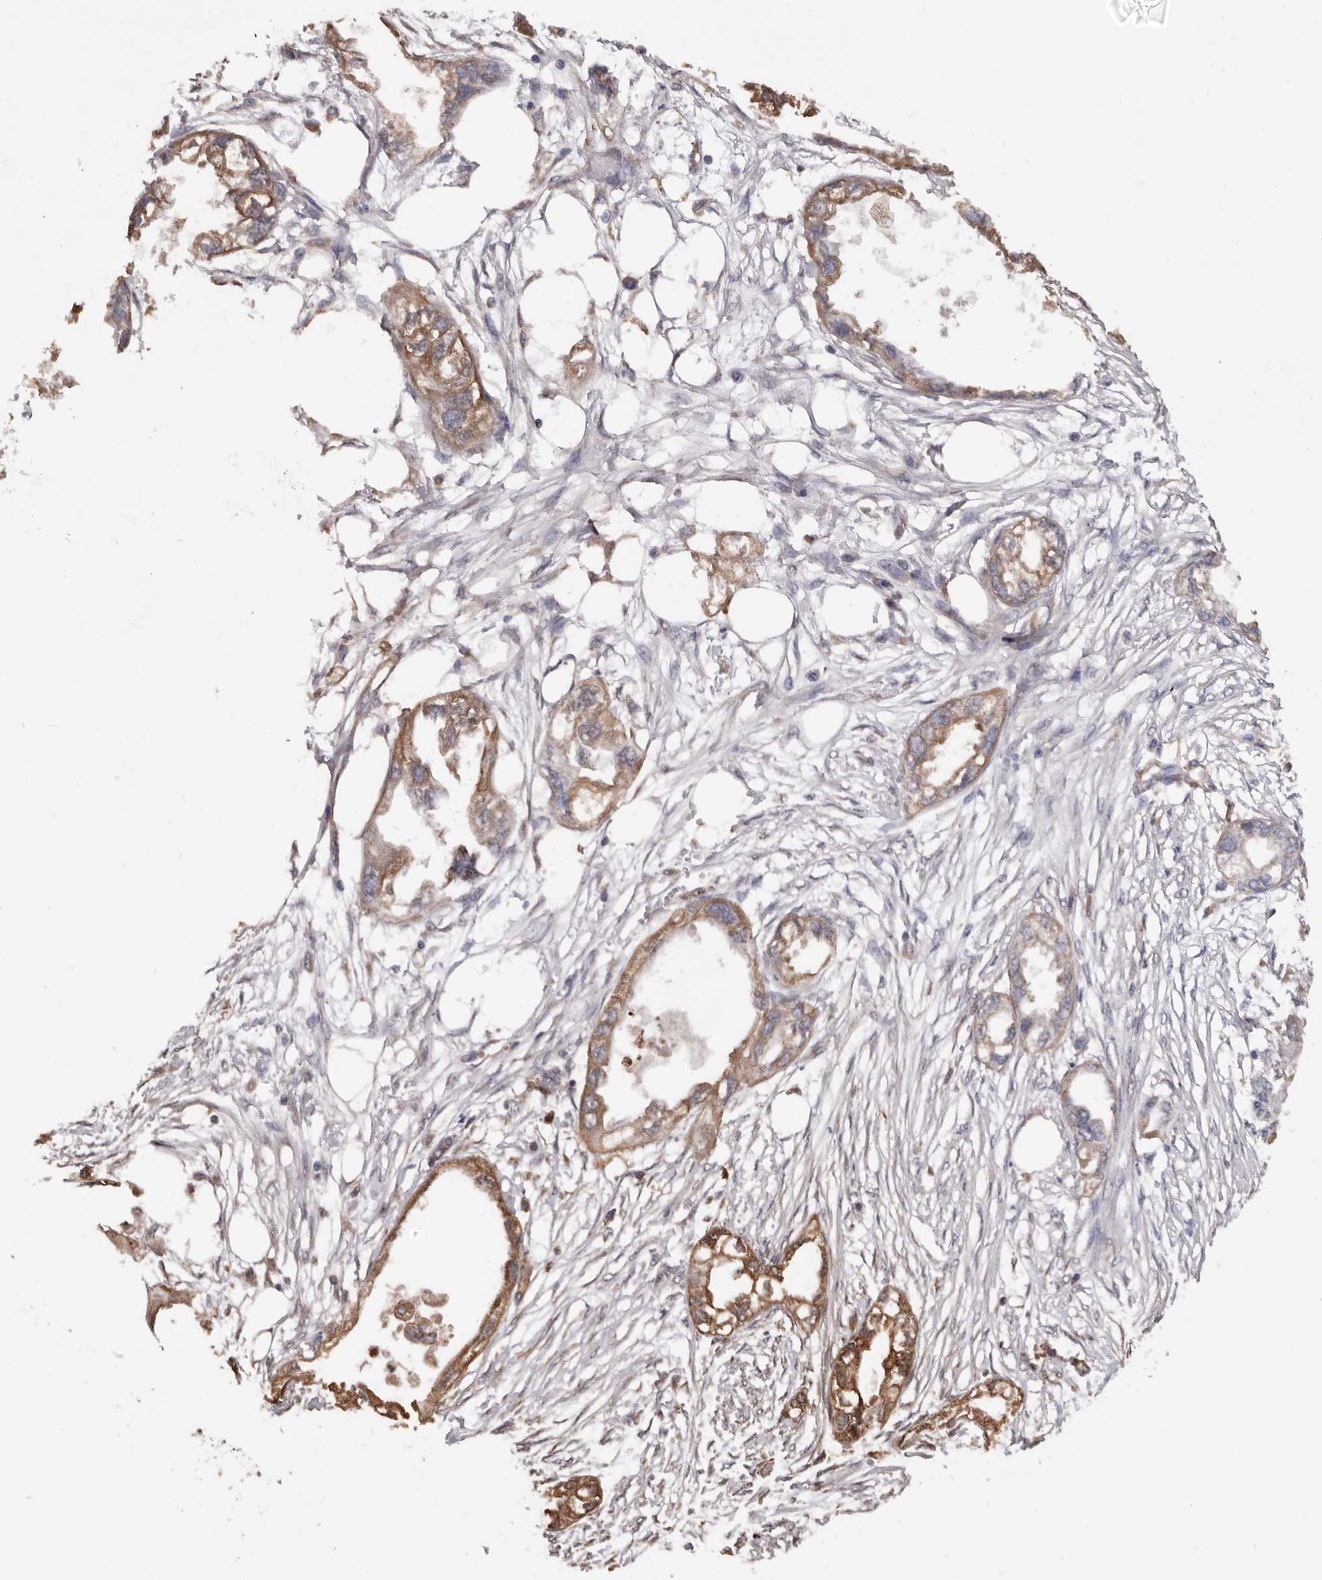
{"staining": {"intensity": "moderate", "quantity": ">75%", "location": "cytoplasmic/membranous"}, "tissue": "endometrial cancer", "cell_type": "Tumor cells", "image_type": "cancer", "snomed": [{"axis": "morphology", "description": "Adenocarcinoma, NOS"}, {"axis": "morphology", "description": "Adenocarcinoma, metastatic, NOS"}, {"axis": "topography", "description": "Adipose tissue"}, {"axis": "topography", "description": "Endometrium"}], "caption": "Human endometrial adenocarcinoma stained with a brown dye reveals moderate cytoplasmic/membranous positive expression in about >75% of tumor cells.", "gene": "ADAMTS2", "patient": {"sex": "female", "age": 67}}